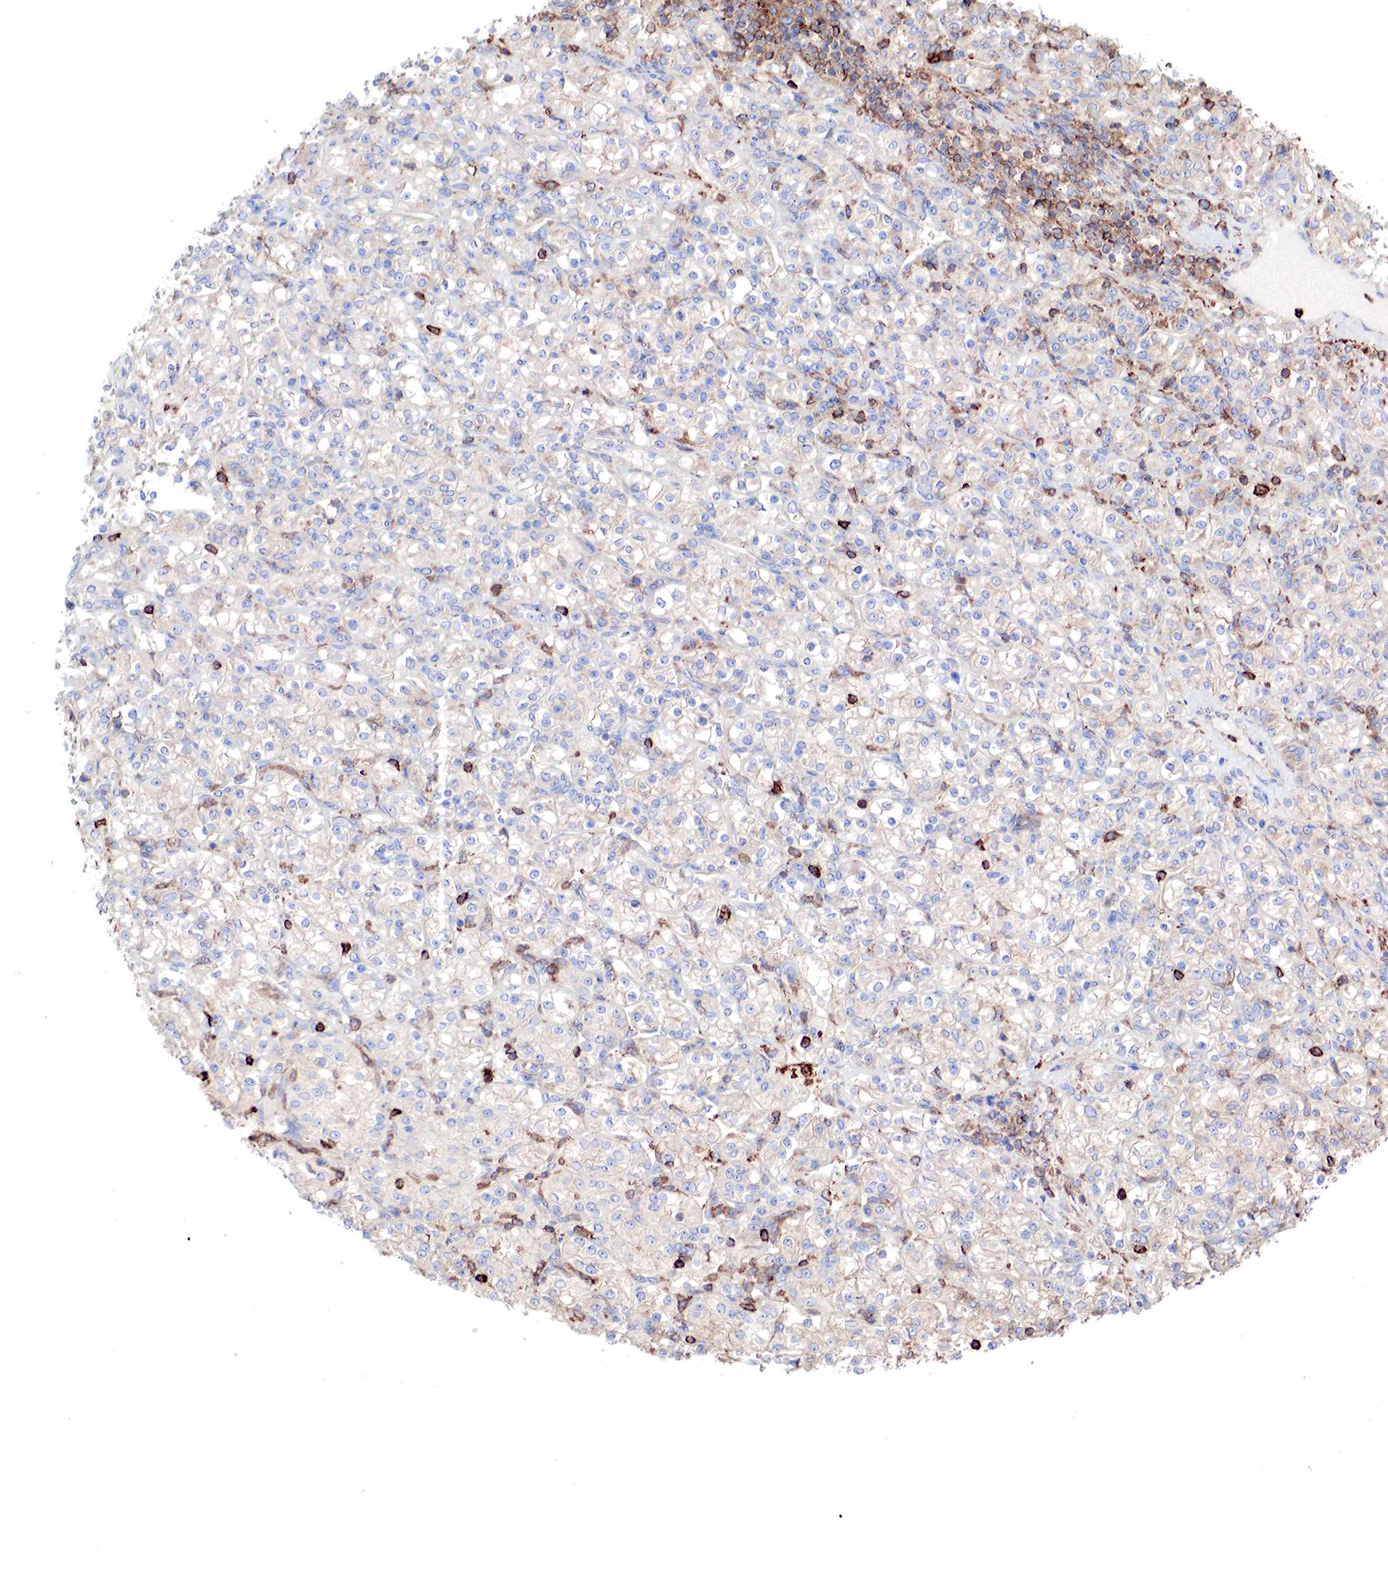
{"staining": {"intensity": "negative", "quantity": "none", "location": "none"}, "tissue": "renal cancer", "cell_type": "Tumor cells", "image_type": "cancer", "snomed": [{"axis": "morphology", "description": "Adenocarcinoma, NOS"}, {"axis": "topography", "description": "Kidney"}], "caption": "Immunohistochemistry (IHC) histopathology image of neoplastic tissue: renal cancer stained with DAB (3,3'-diaminobenzidine) reveals no significant protein positivity in tumor cells.", "gene": "G6PD", "patient": {"sex": "male", "age": 77}}